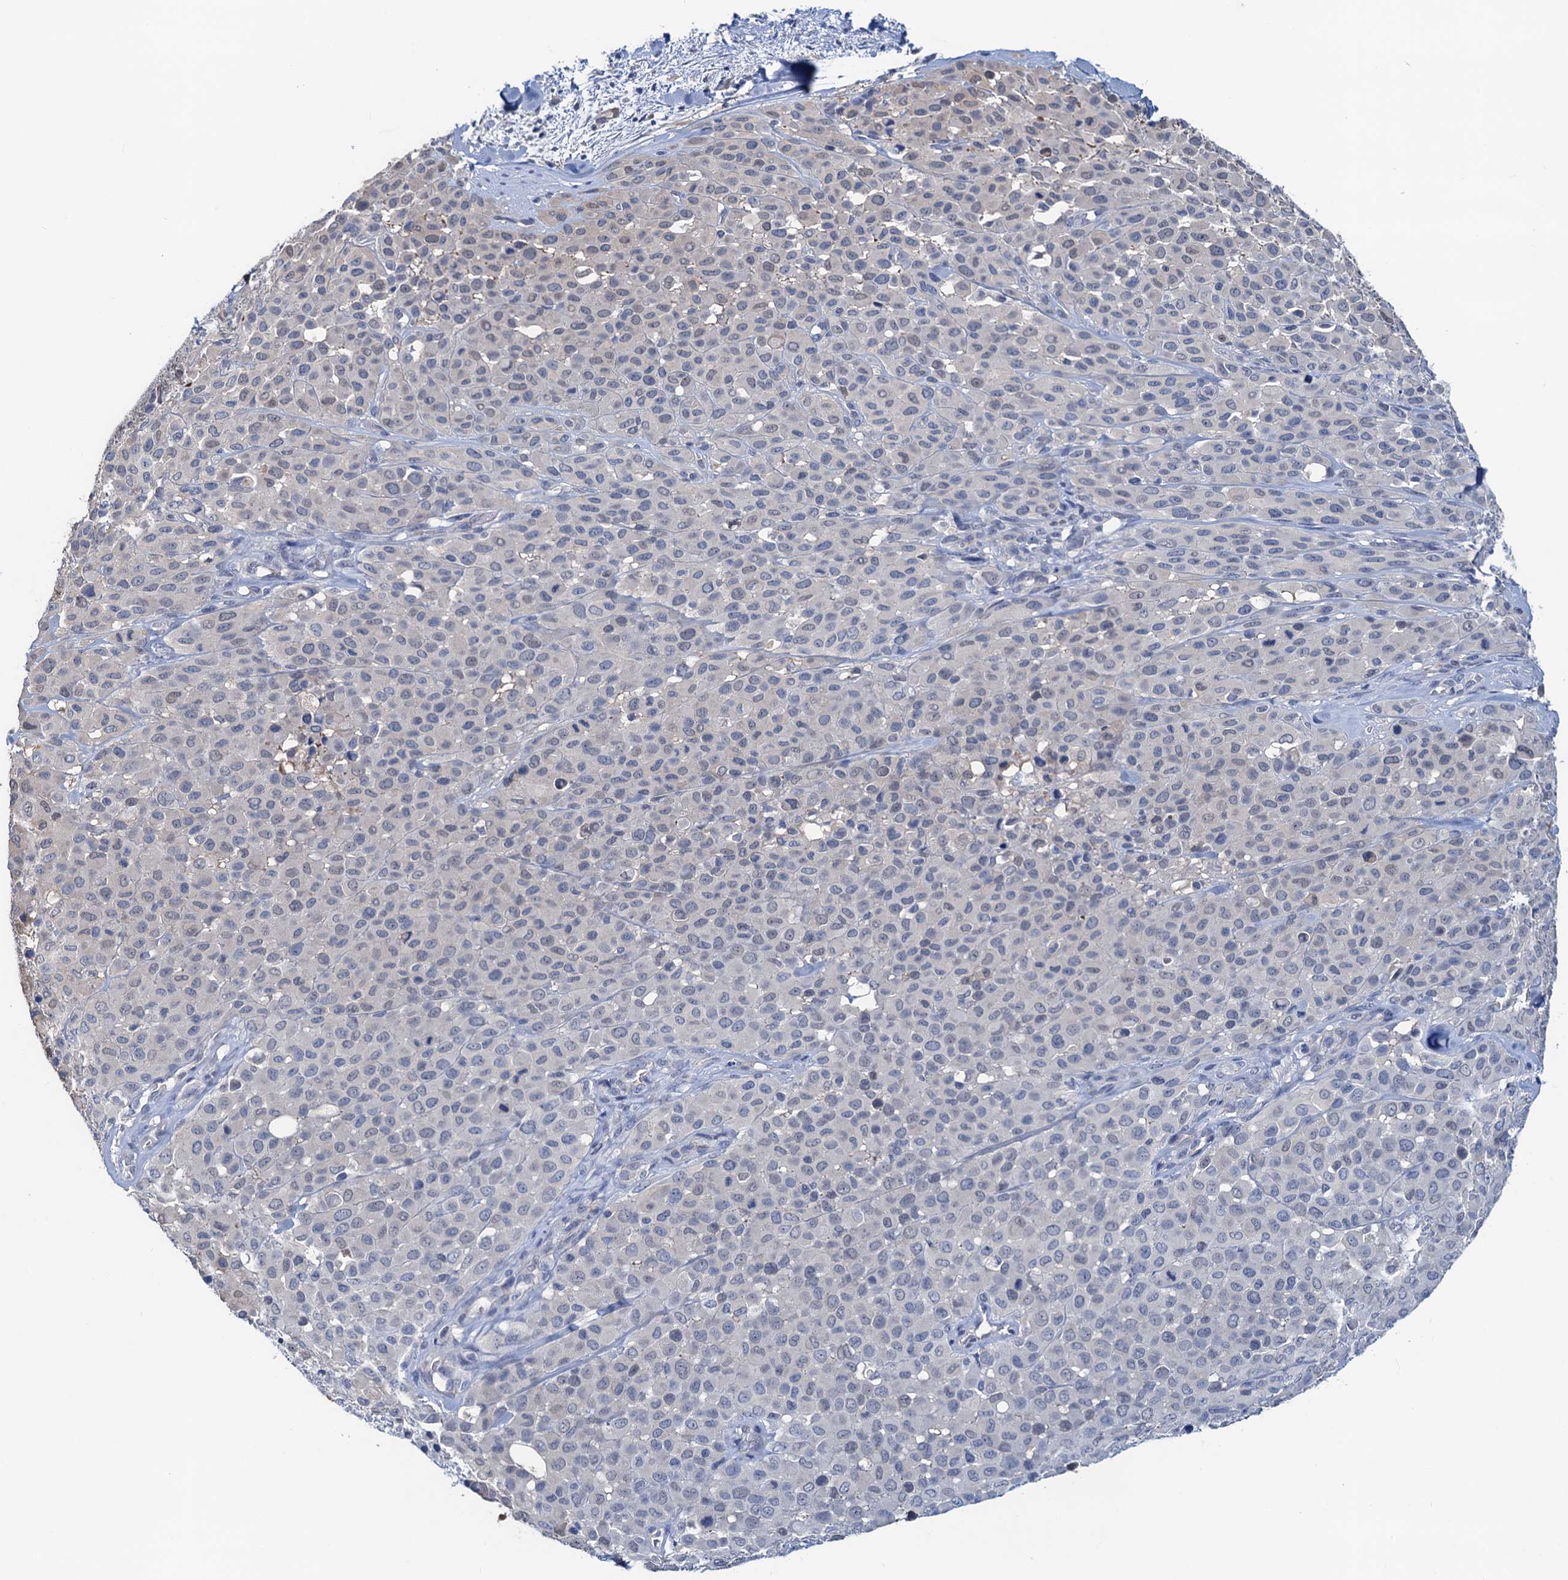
{"staining": {"intensity": "negative", "quantity": "none", "location": "none"}, "tissue": "melanoma", "cell_type": "Tumor cells", "image_type": "cancer", "snomed": [{"axis": "morphology", "description": "Malignant melanoma, Metastatic site"}, {"axis": "topography", "description": "Skin"}], "caption": "Human melanoma stained for a protein using IHC displays no expression in tumor cells.", "gene": "RTKN2", "patient": {"sex": "female", "age": 81}}